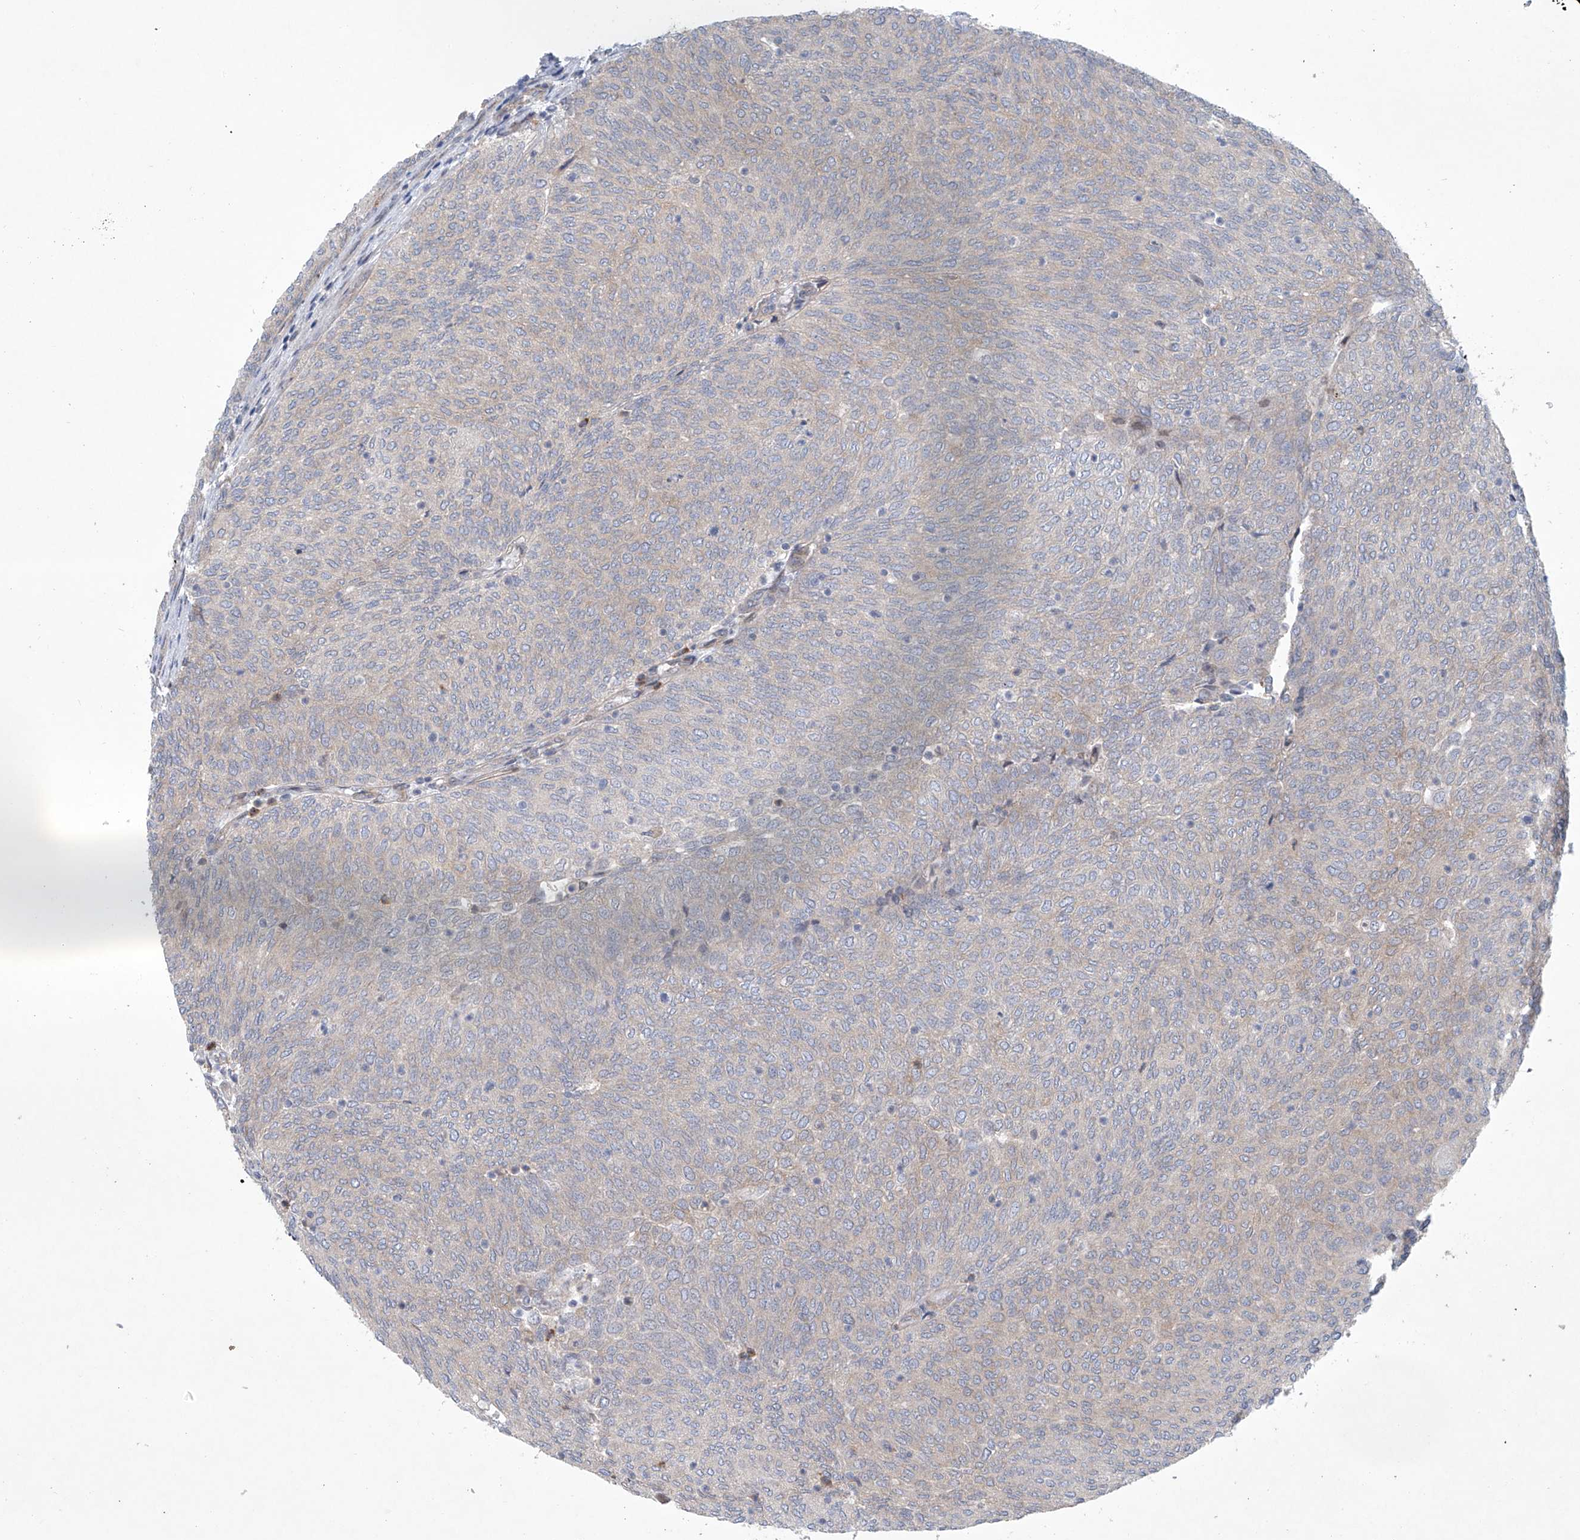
{"staining": {"intensity": "weak", "quantity": "<25%", "location": "cytoplasmic/membranous"}, "tissue": "urothelial cancer", "cell_type": "Tumor cells", "image_type": "cancer", "snomed": [{"axis": "morphology", "description": "Urothelial carcinoma, Low grade"}, {"axis": "topography", "description": "Urinary bladder"}], "caption": "High power microscopy image of an immunohistochemistry histopathology image of urothelial carcinoma (low-grade), revealing no significant positivity in tumor cells.", "gene": "KLC4", "patient": {"sex": "female", "age": 79}}